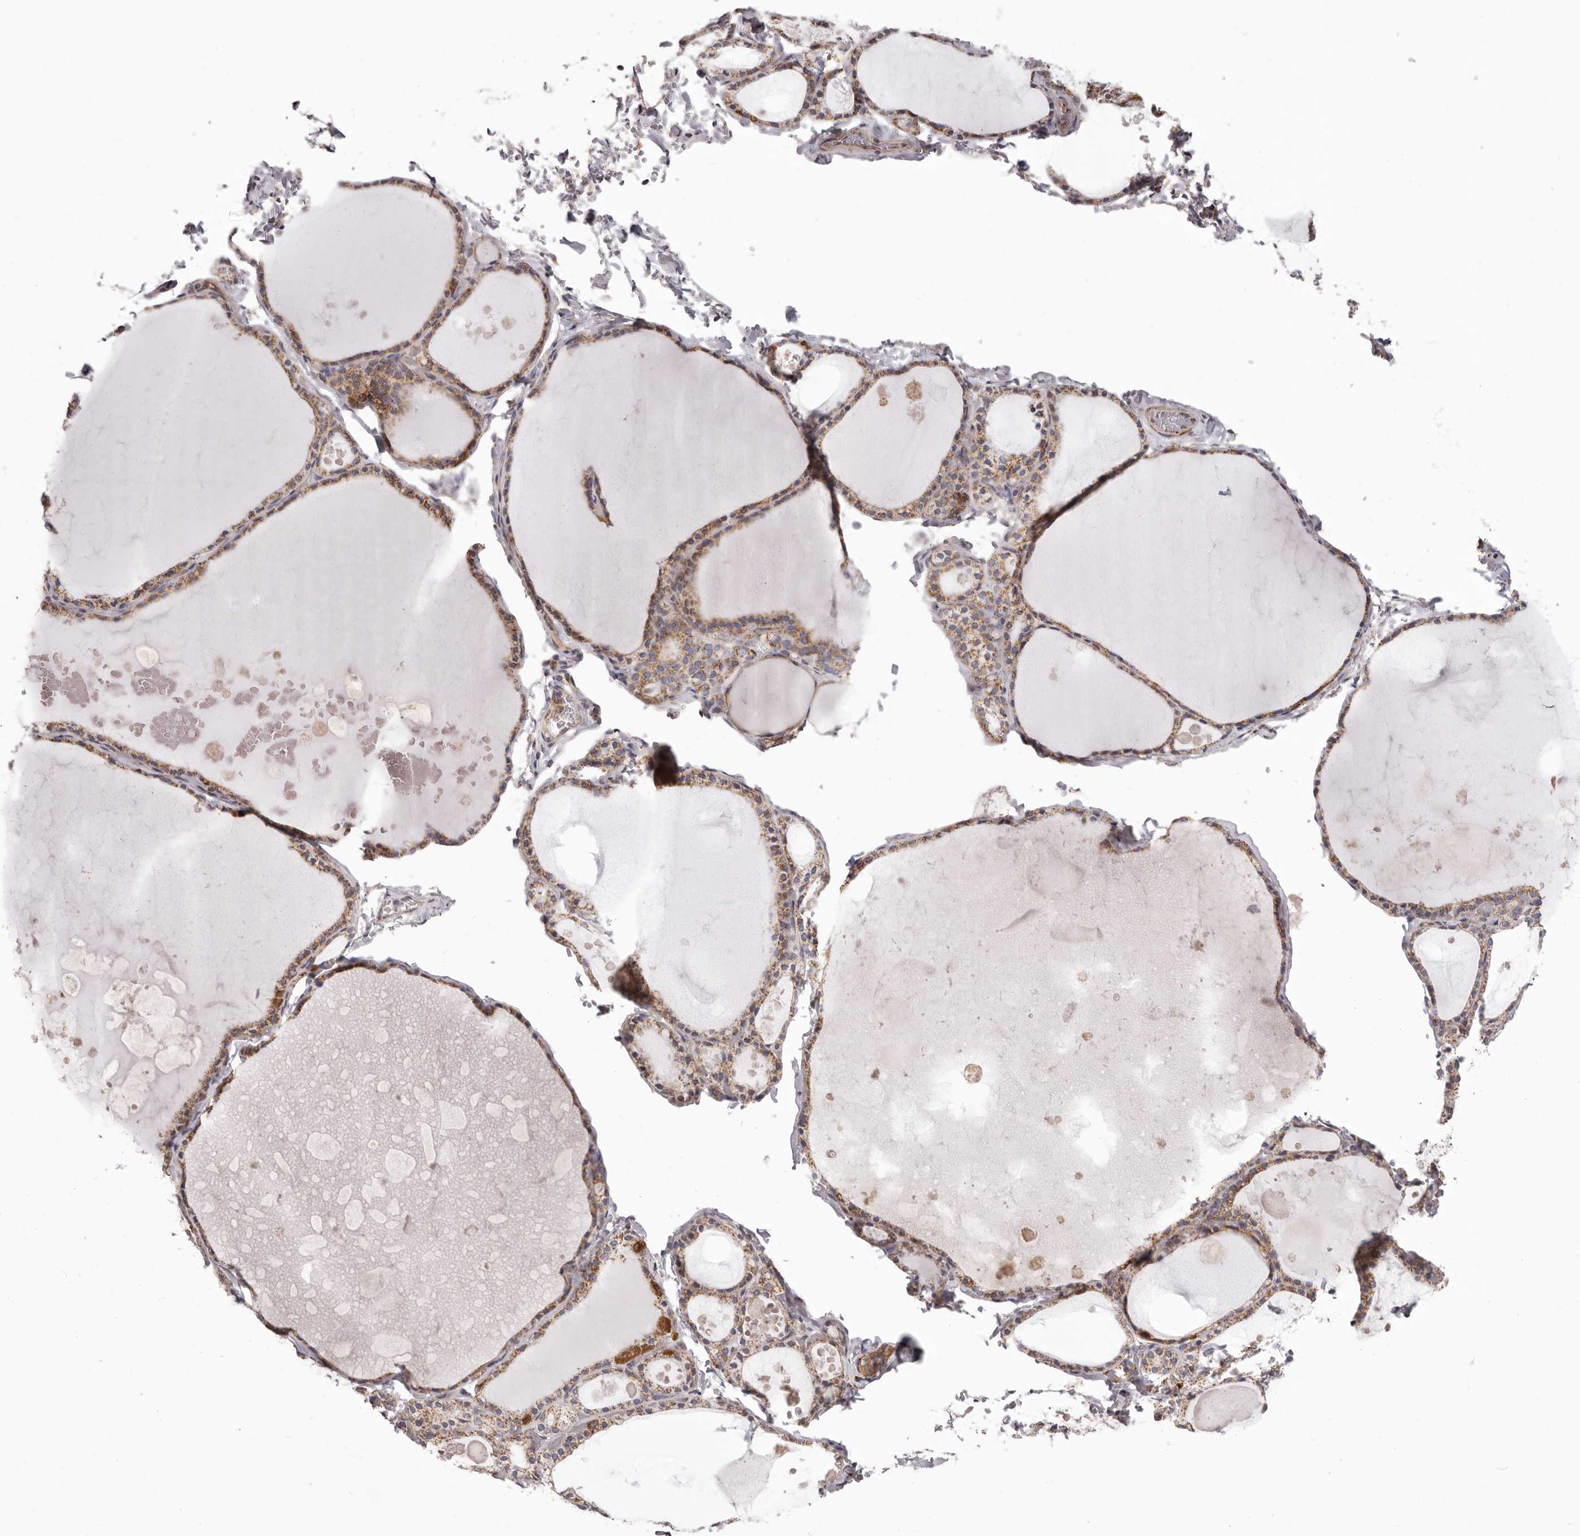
{"staining": {"intensity": "moderate", "quantity": ">75%", "location": "cytoplasmic/membranous"}, "tissue": "thyroid gland", "cell_type": "Glandular cells", "image_type": "normal", "snomed": [{"axis": "morphology", "description": "Normal tissue, NOS"}, {"axis": "topography", "description": "Thyroid gland"}], "caption": "Immunohistochemistry staining of normal thyroid gland, which reveals medium levels of moderate cytoplasmic/membranous positivity in about >75% of glandular cells indicating moderate cytoplasmic/membranous protein staining. The staining was performed using DAB (brown) for protein detection and nuclei were counterstained in hematoxylin (blue).", "gene": "CHRM2", "patient": {"sex": "male", "age": 56}}